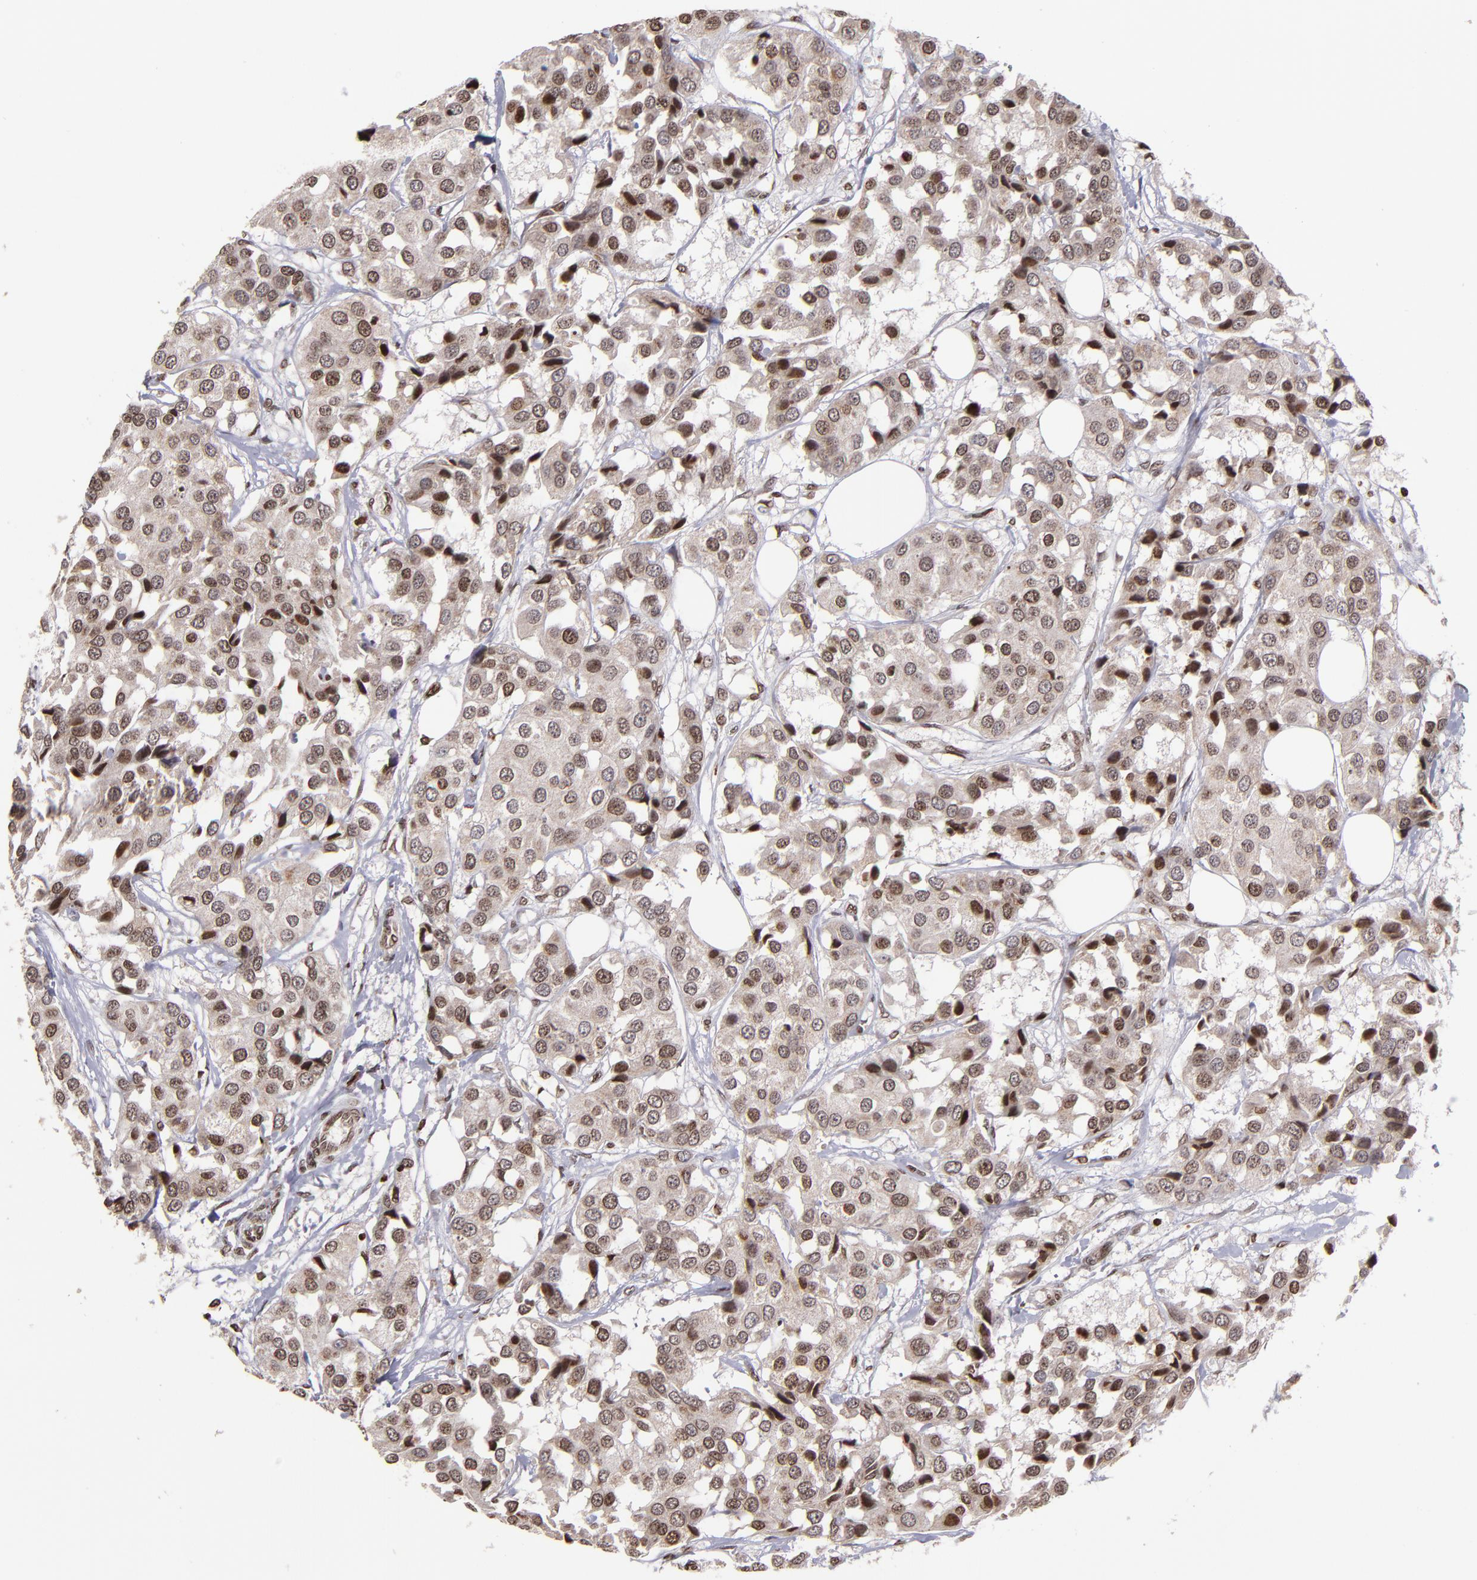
{"staining": {"intensity": "moderate", "quantity": ">75%", "location": "cytoplasmic/membranous,nuclear"}, "tissue": "breast cancer", "cell_type": "Tumor cells", "image_type": "cancer", "snomed": [{"axis": "morphology", "description": "Duct carcinoma"}, {"axis": "topography", "description": "Breast"}], "caption": "Immunohistochemical staining of breast cancer exhibits medium levels of moderate cytoplasmic/membranous and nuclear protein positivity in approximately >75% of tumor cells.", "gene": "CSDC2", "patient": {"sex": "female", "age": 80}}